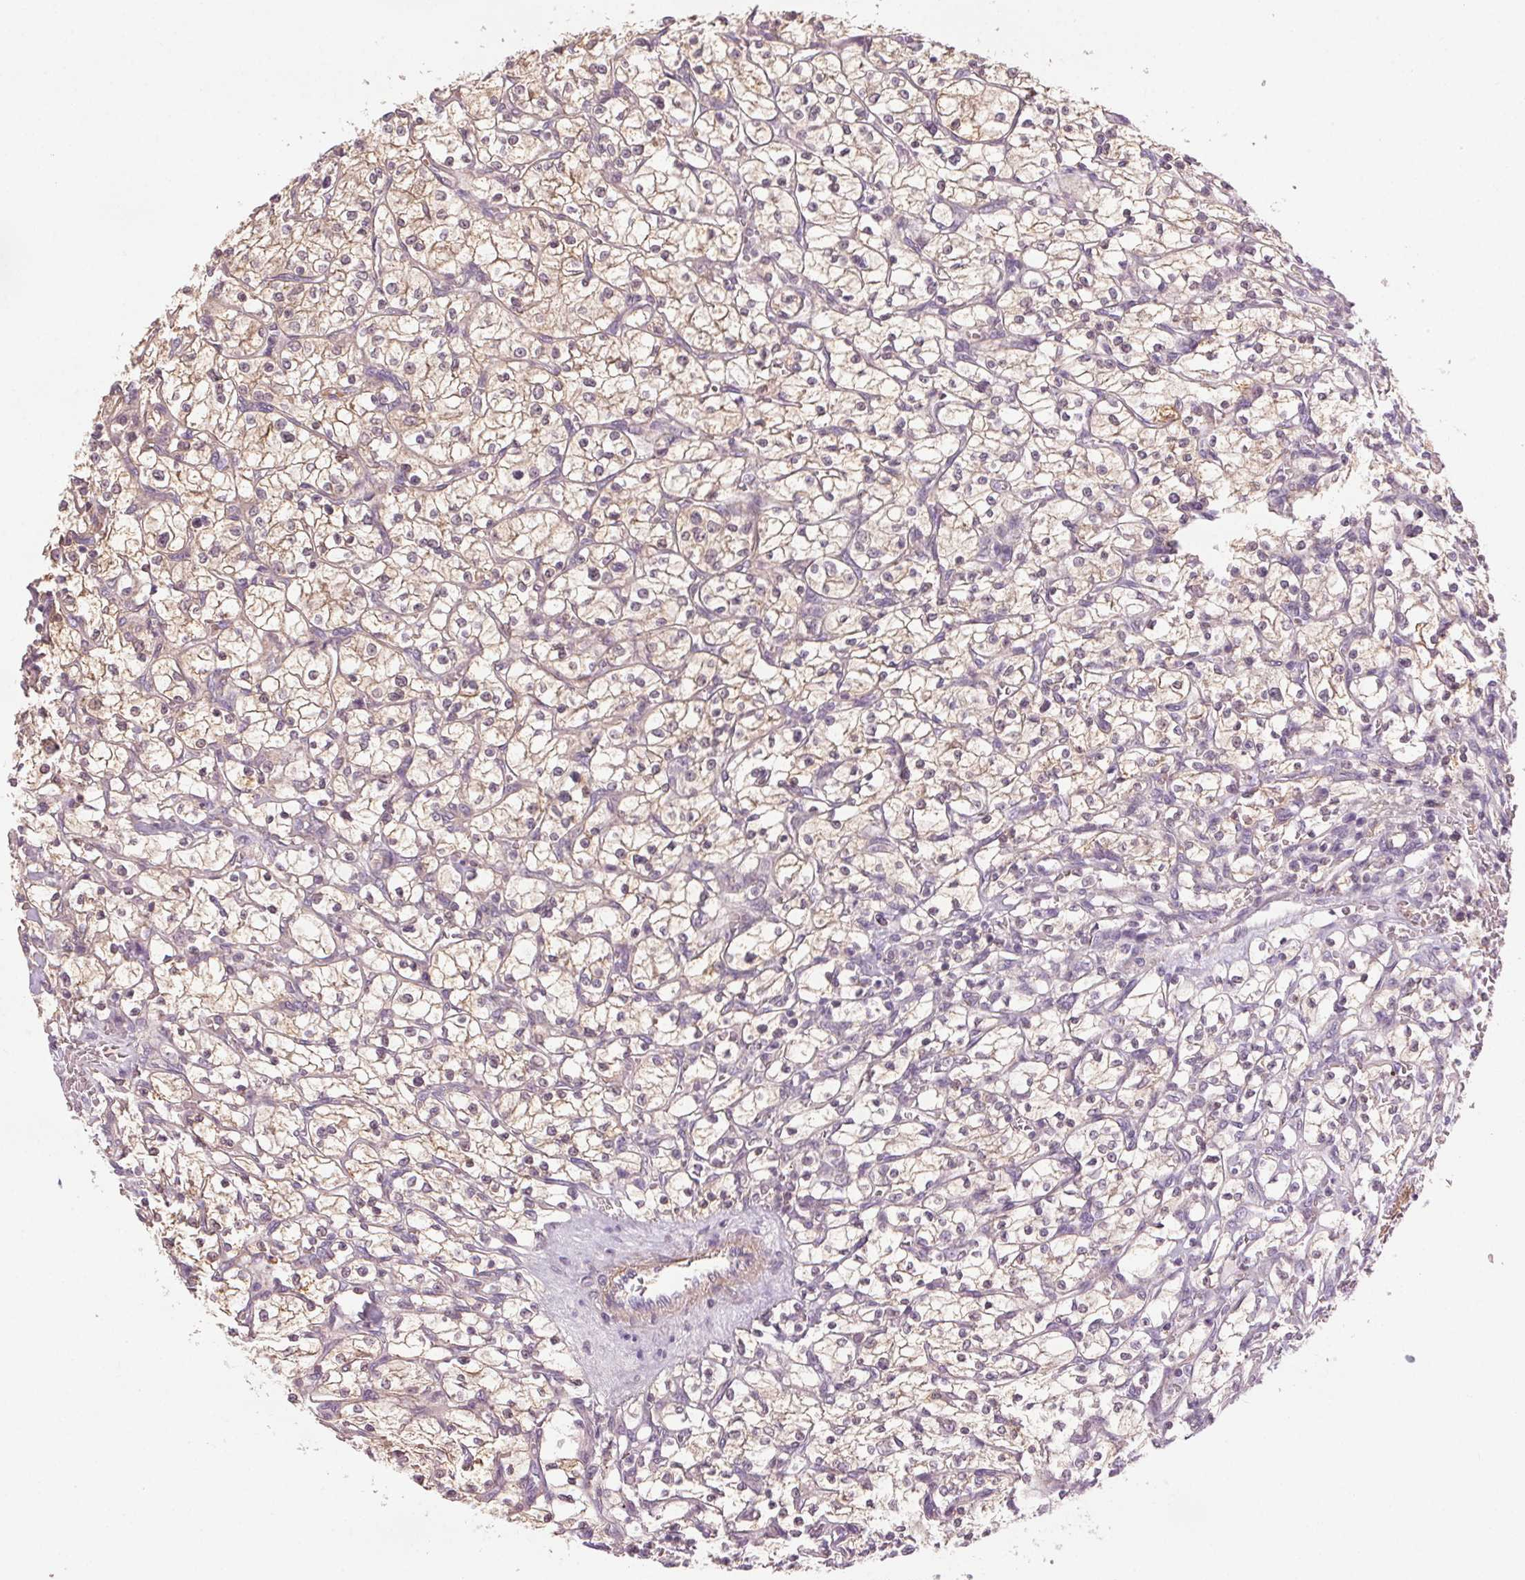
{"staining": {"intensity": "weak", "quantity": "<25%", "location": "cytoplasmic/membranous"}, "tissue": "renal cancer", "cell_type": "Tumor cells", "image_type": "cancer", "snomed": [{"axis": "morphology", "description": "Adenocarcinoma, NOS"}, {"axis": "topography", "description": "Kidney"}], "caption": "The histopathology image displays no significant staining in tumor cells of renal cancer.", "gene": "HHLA2", "patient": {"sex": "female", "age": 64}}